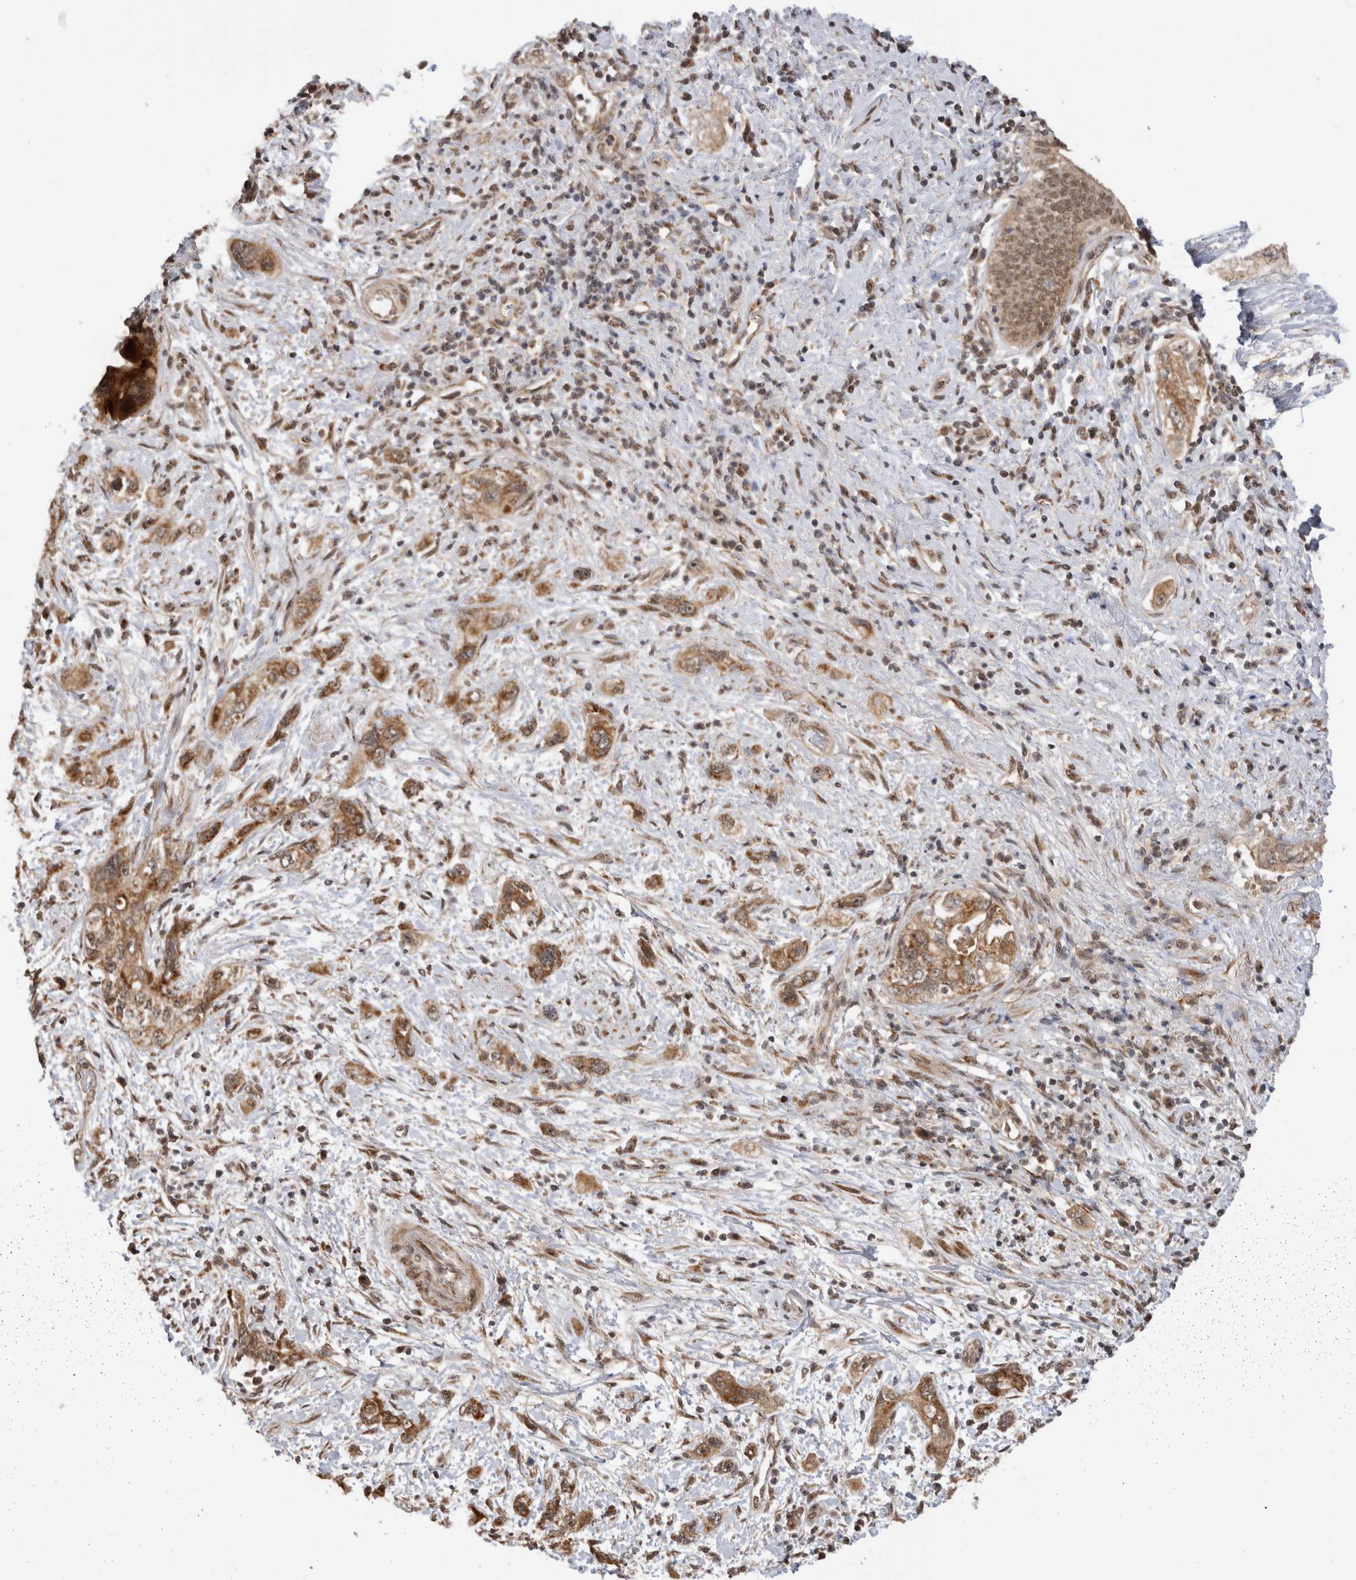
{"staining": {"intensity": "moderate", "quantity": ">75%", "location": "cytoplasmic/membranous"}, "tissue": "pancreatic cancer", "cell_type": "Tumor cells", "image_type": "cancer", "snomed": [{"axis": "morphology", "description": "Adenocarcinoma, NOS"}, {"axis": "topography", "description": "Pancreas"}], "caption": "Immunohistochemical staining of pancreatic cancer demonstrates medium levels of moderate cytoplasmic/membranous staining in approximately >75% of tumor cells.", "gene": "TMEM65", "patient": {"sex": "female", "age": 73}}